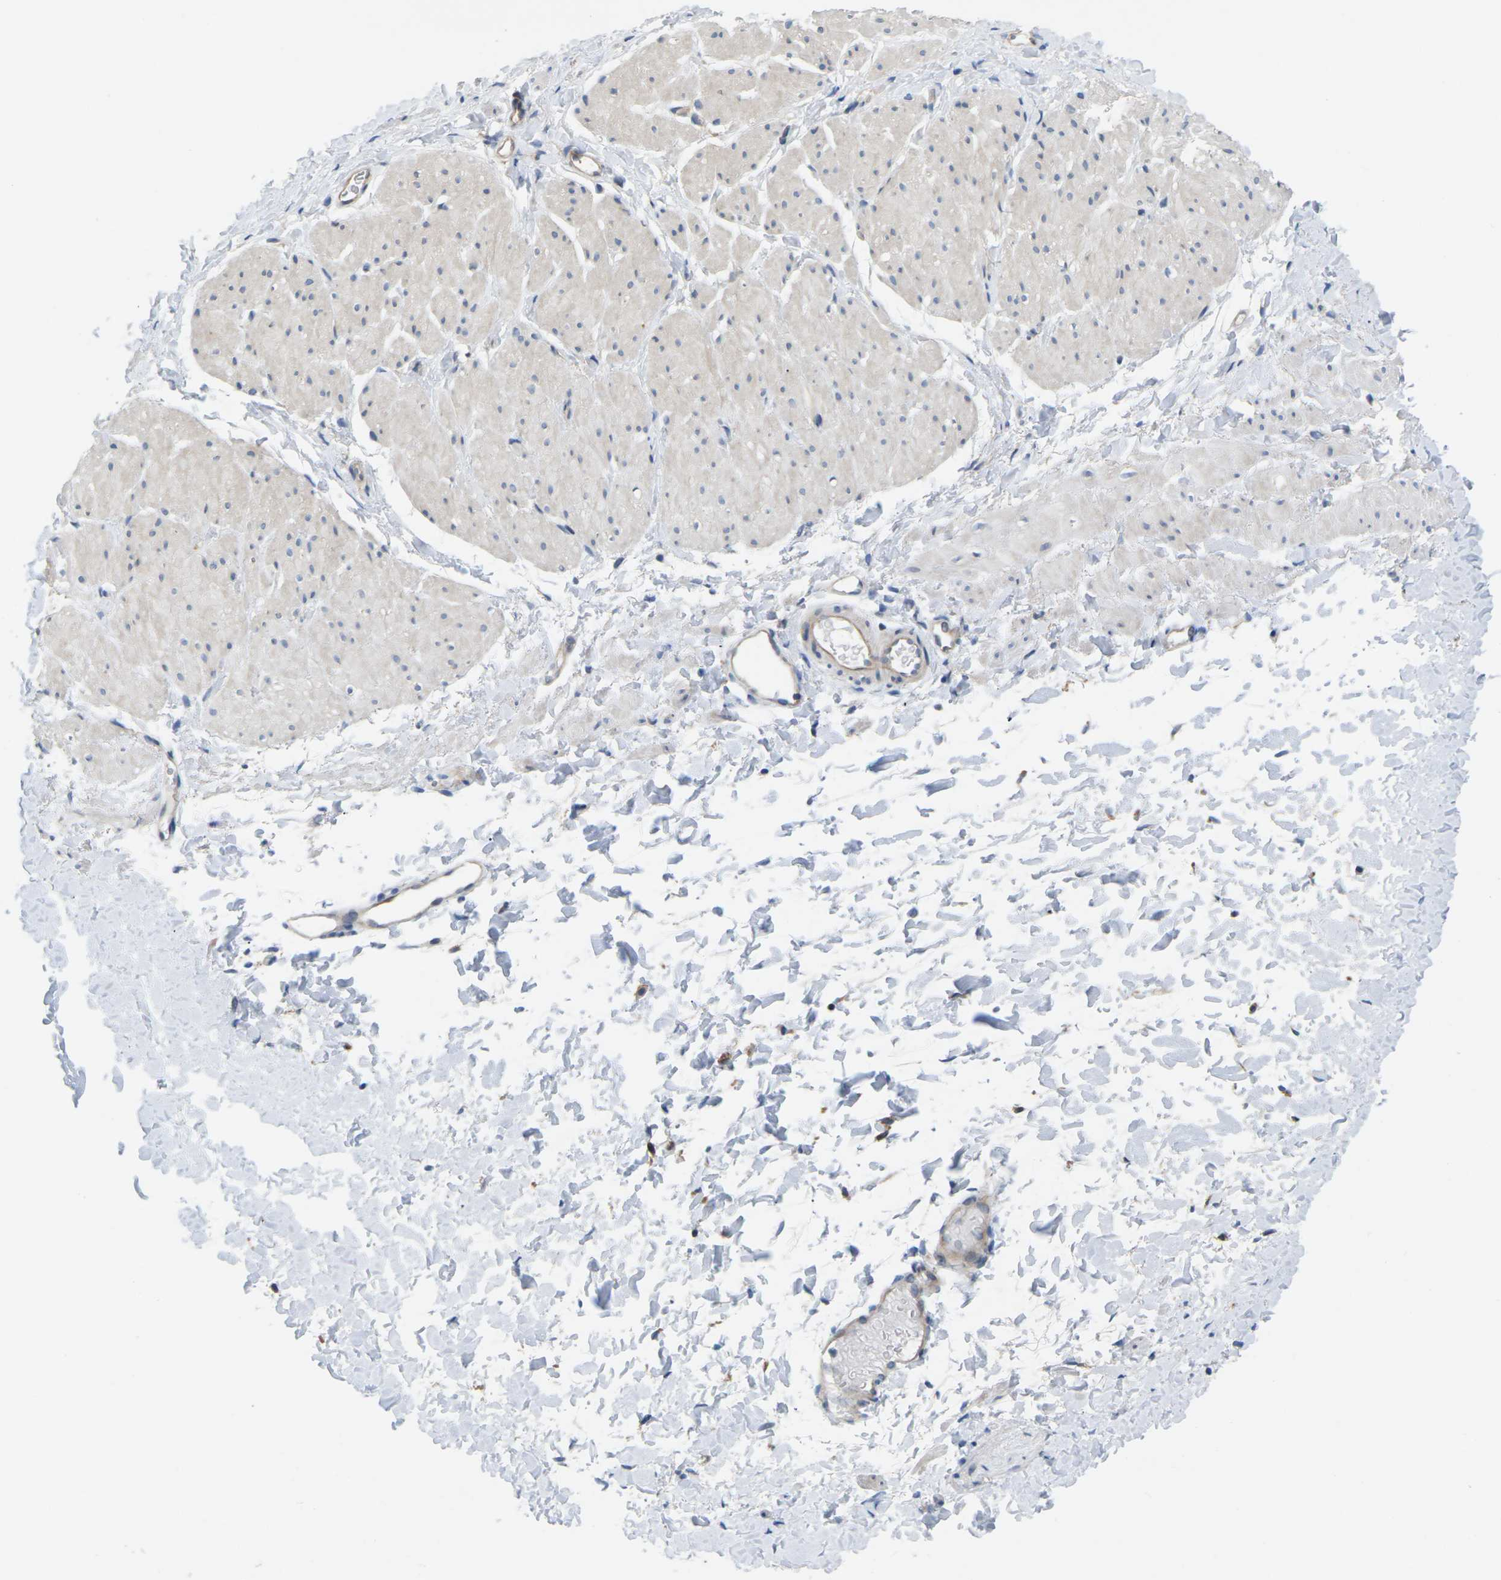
{"staining": {"intensity": "negative", "quantity": "none", "location": "none"}, "tissue": "smooth muscle", "cell_type": "Smooth muscle cells", "image_type": "normal", "snomed": [{"axis": "morphology", "description": "Normal tissue, NOS"}, {"axis": "topography", "description": "Smooth muscle"}], "caption": "There is no significant positivity in smooth muscle cells of smooth muscle. (Immunohistochemistry (ihc), brightfield microscopy, high magnification).", "gene": "SCNN1A", "patient": {"sex": "male", "age": 16}}